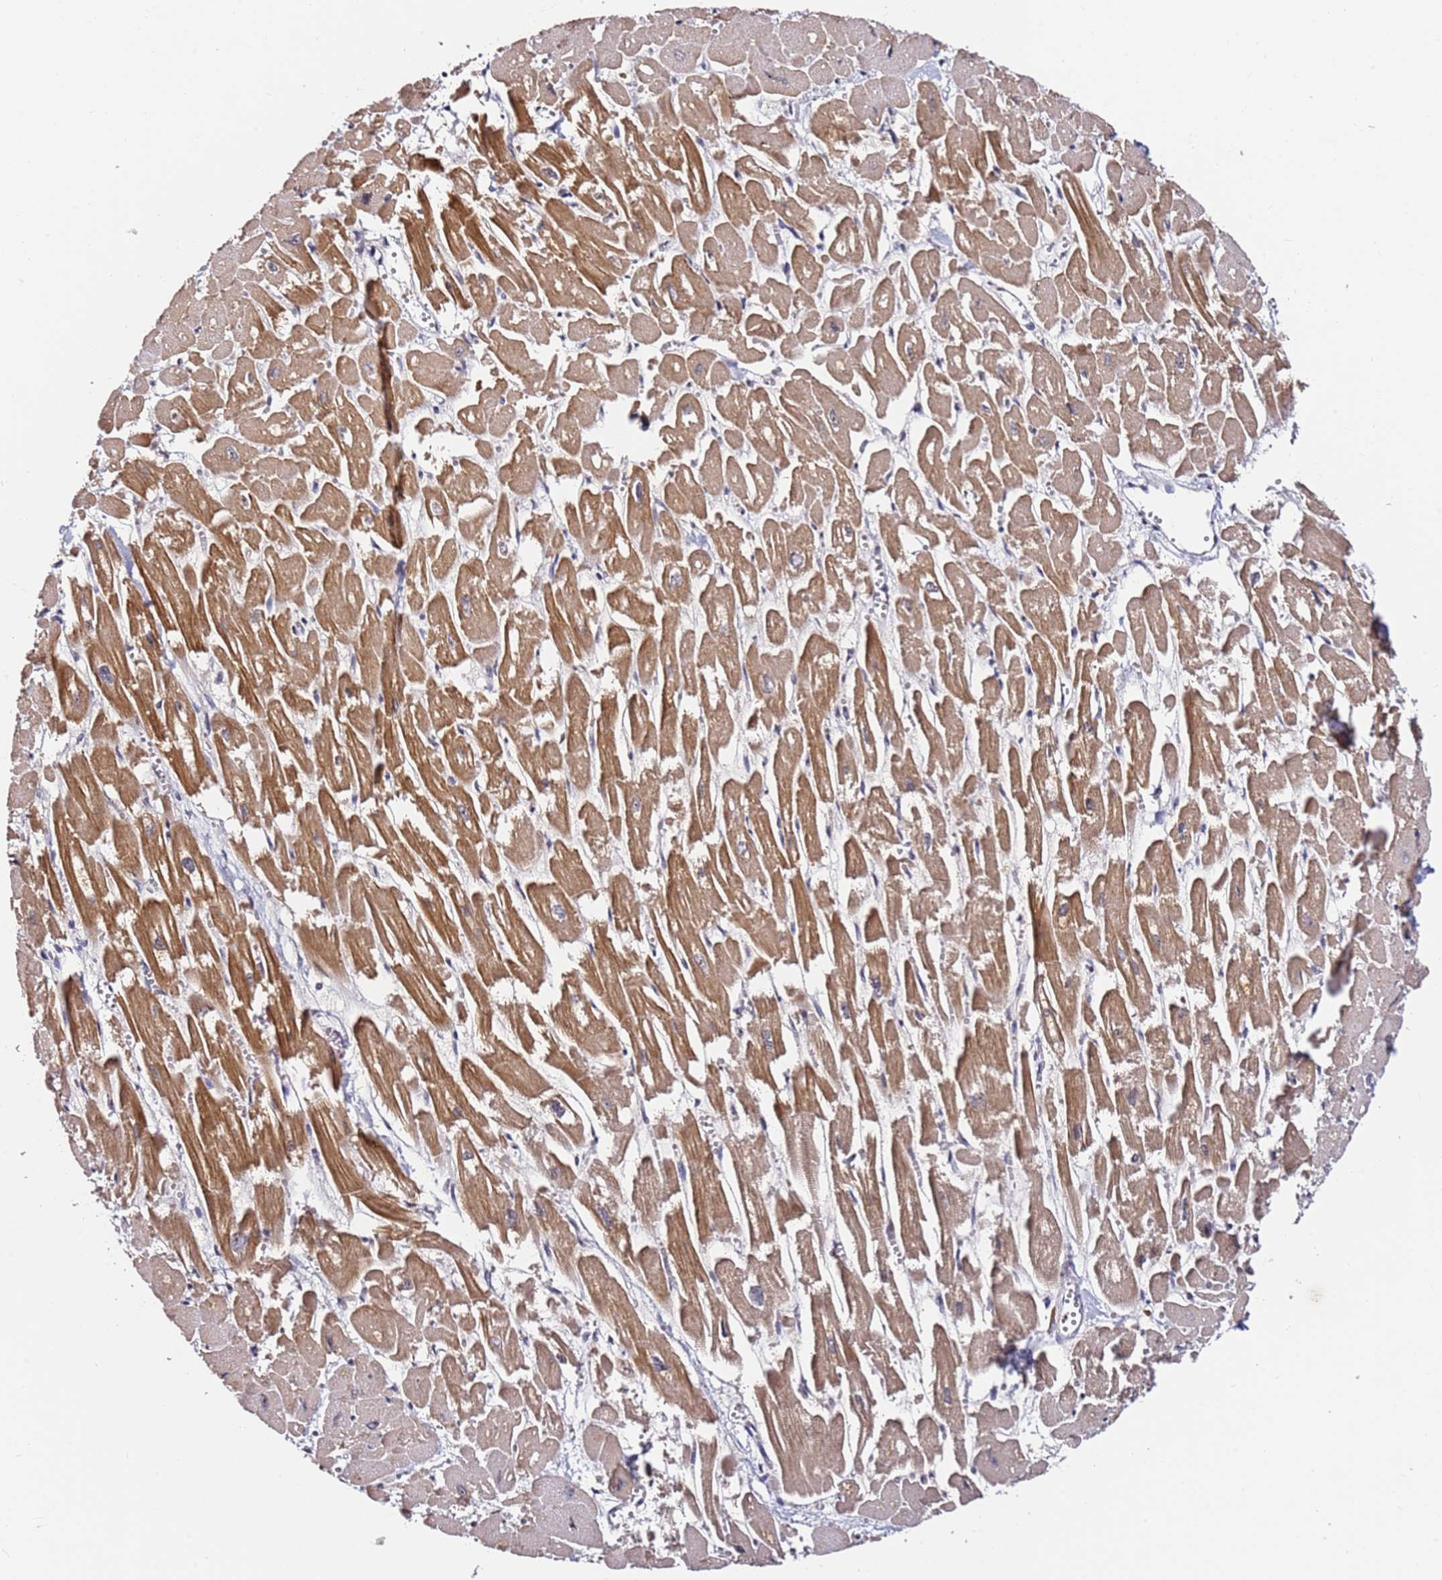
{"staining": {"intensity": "moderate", "quantity": ">75%", "location": "cytoplasmic/membranous,nuclear"}, "tissue": "heart muscle", "cell_type": "Cardiomyocytes", "image_type": "normal", "snomed": [{"axis": "morphology", "description": "Normal tissue, NOS"}, {"axis": "topography", "description": "Heart"}], "caption": "Protein staining of benign heart muscle displays moderate cytoplasmic/membranous,nuclear positivity in approximately >75% of cardiomyocytes. (DAB IHC with brightfield microscopy, high magnification).", "gene": "FCF1", "patient": {"sex": "male", "age": 54}}